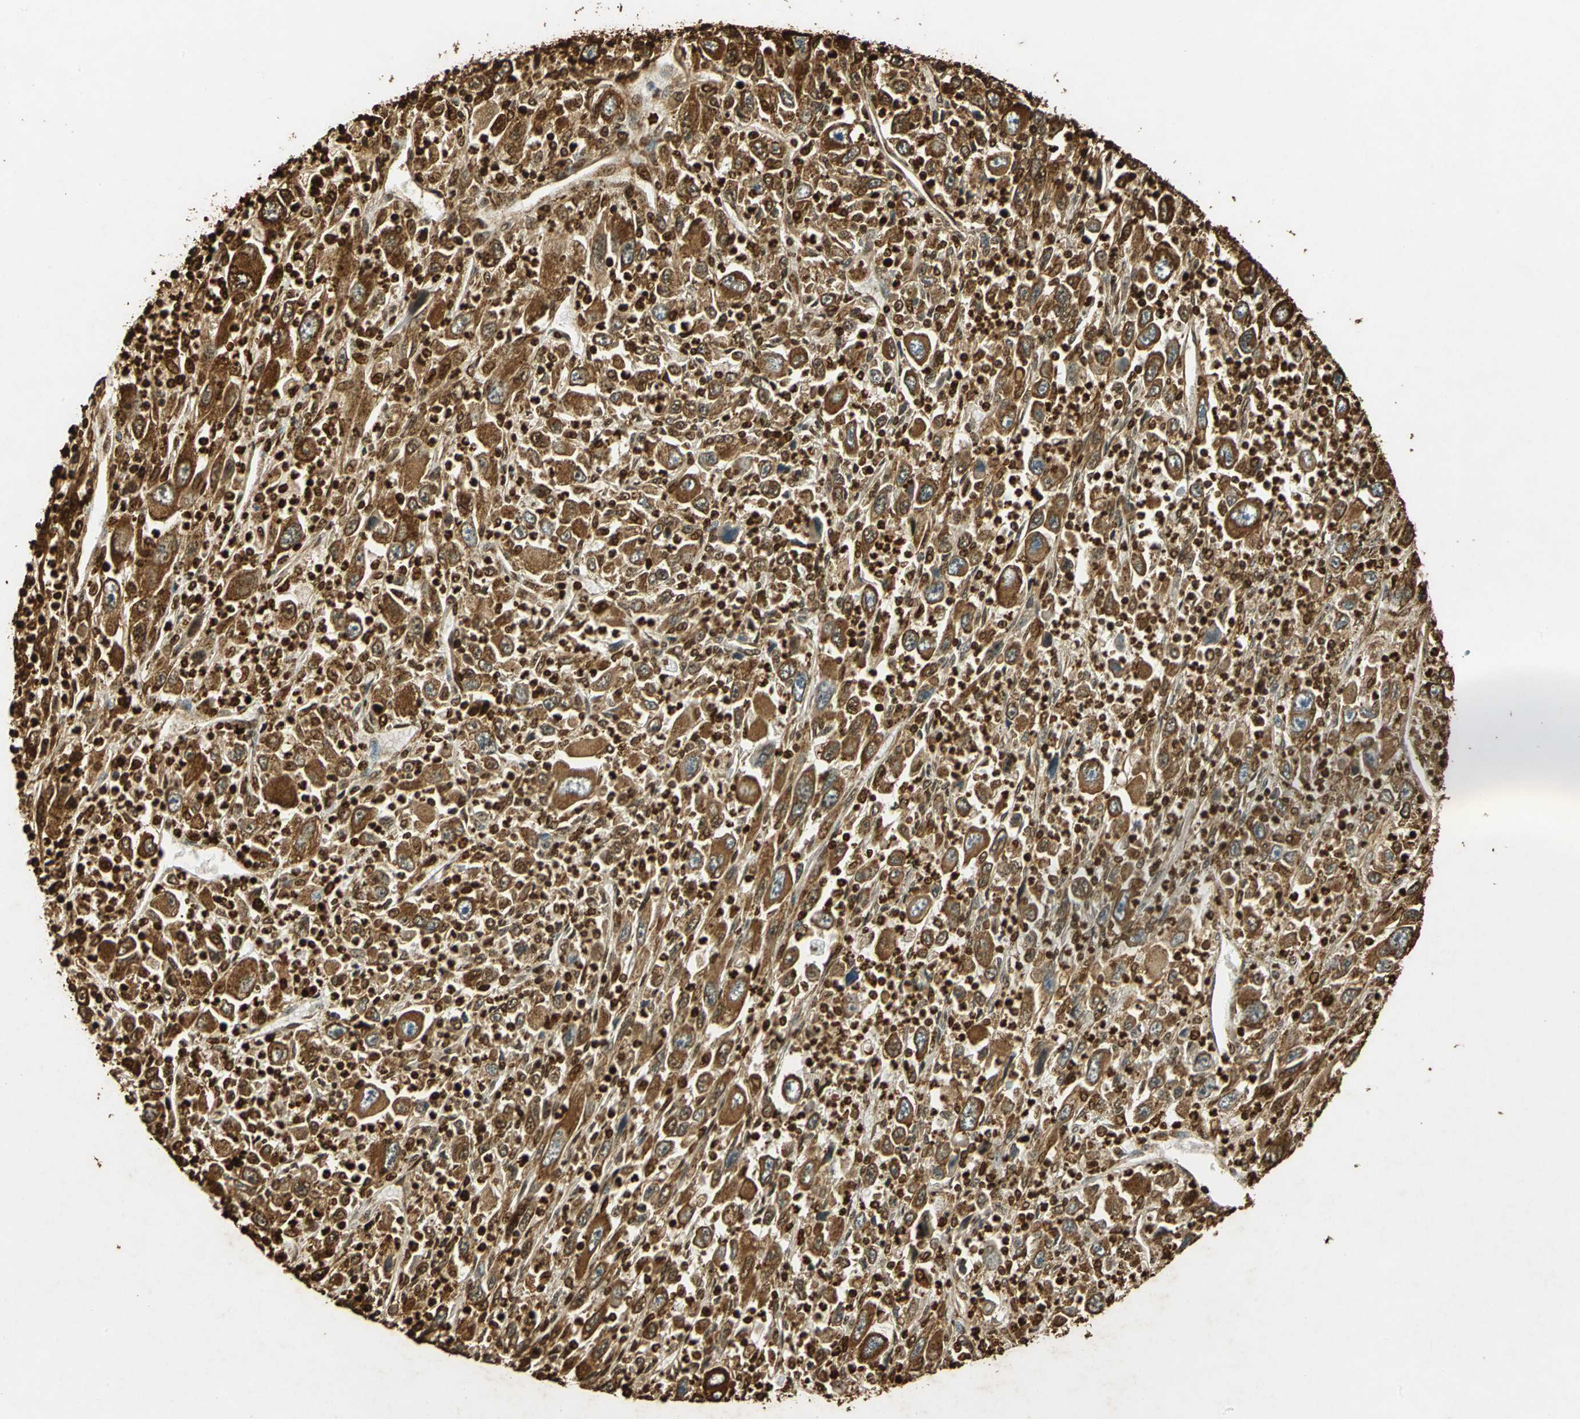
{"staining": {"intensity": "strong", "quantity": ">75%", "location": "cytoplasmic/membranous"}, "tissue": "melanoma", "cell_type": "Tumor cells", "image_type": "cancer", "snomed": [{"axis": "morphology", "description": "Malignant melanoma, Metastatic site"}, {"axis": "topography", "description": "Skin"}], "caption": "Protein analysis of melanoma tissue shows strong cytoplasmic/membranous staining in approximately >75% of tumor cells.", "gene": "HSP90B1", "patient": {"sex": "female", "age": 56}}